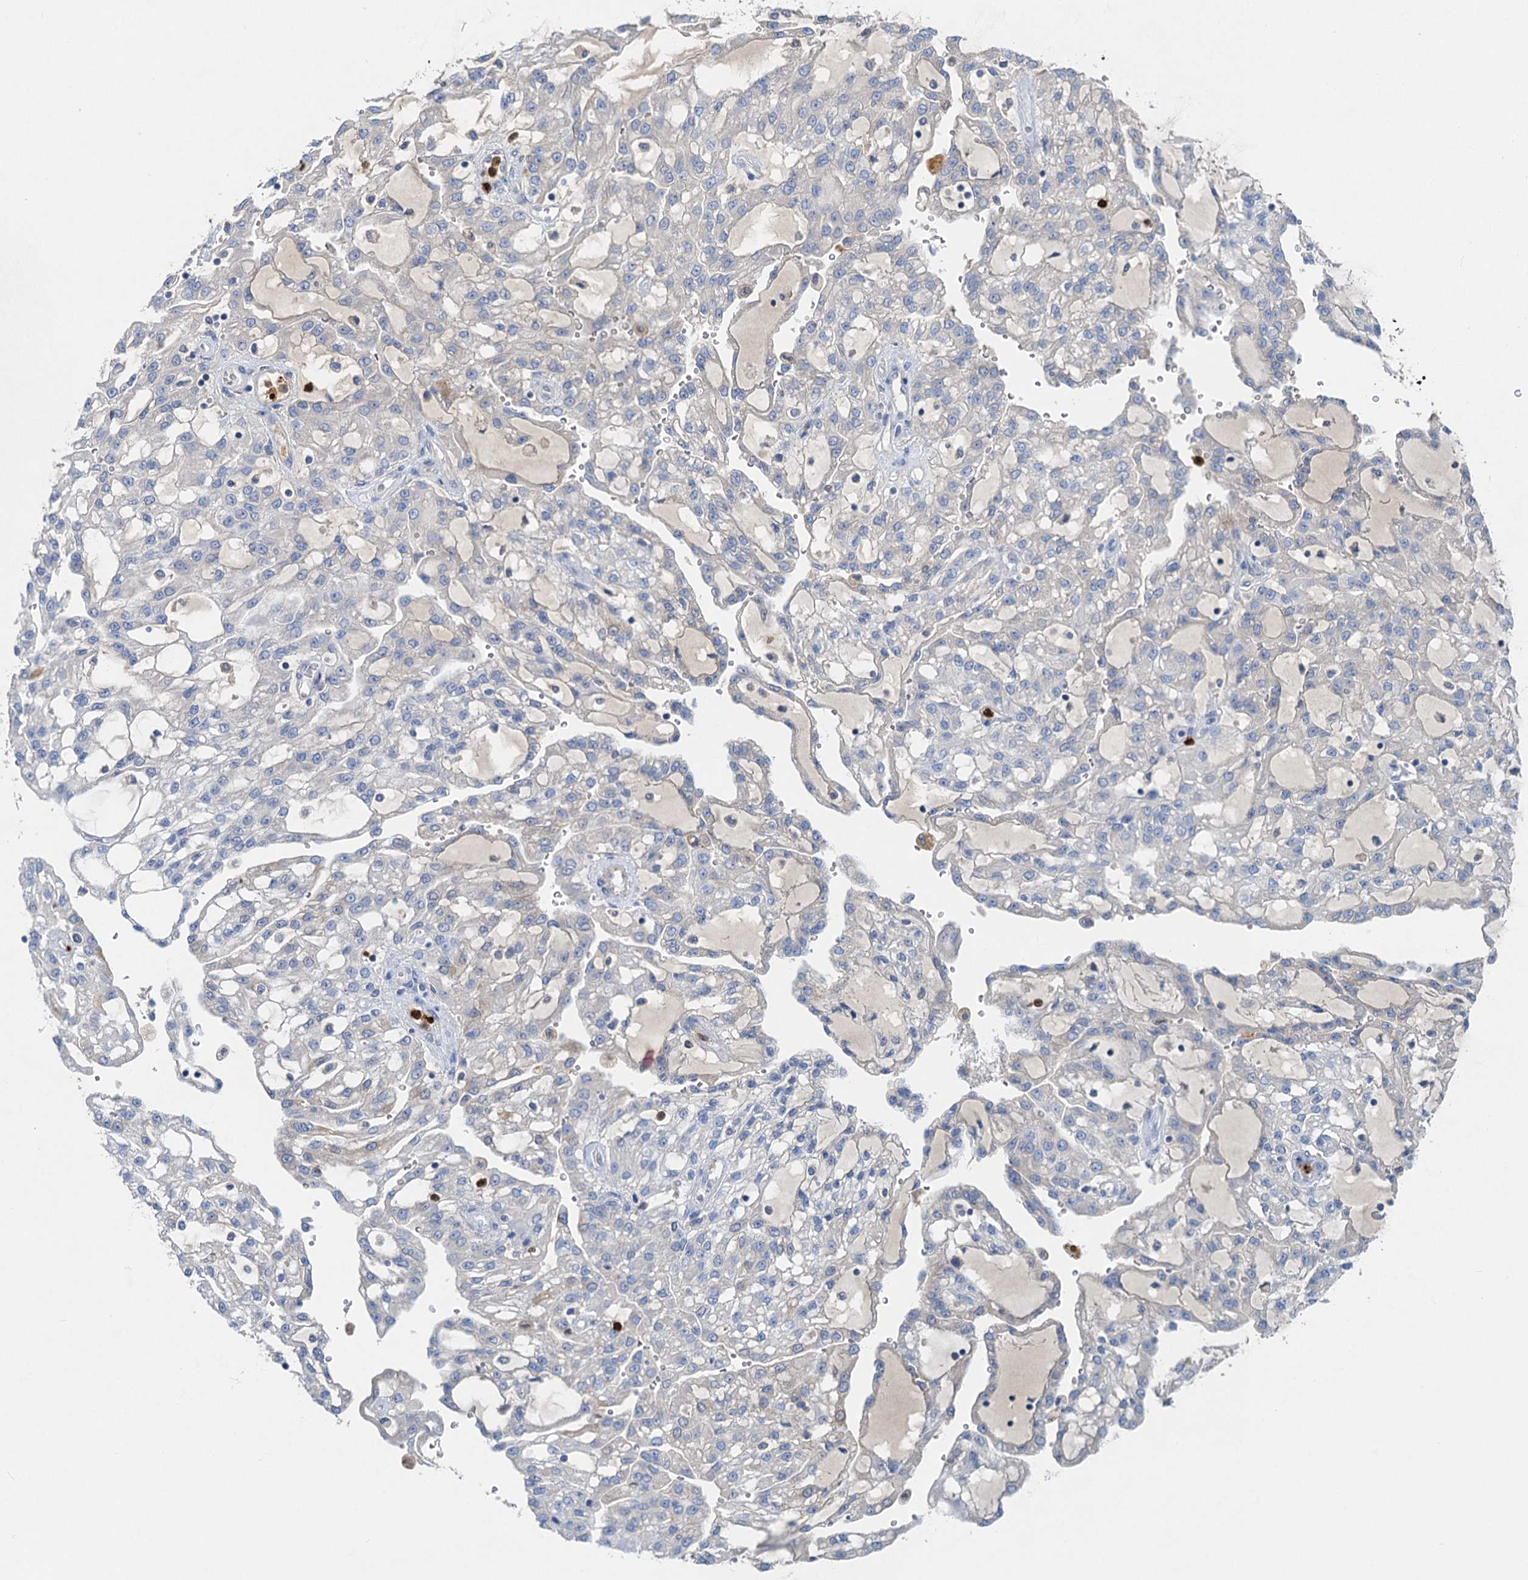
{"staining": {"intensity": "negative", "quantity": "none", "location": "none"}, "tissue": "renal cancer", "cell_type": "Tumor cells", "image_type": "cancer", "snomed": [{"axis": "morphology", "description": "Adenocarcinoma, NOS"}, {"axis": "topography", "description": "Kidney"}], "caption": "Photomicrograph shows no significant protein expression in tumor cells of adenocarcinoma (renal).", "gene": "OTOA", "patient": {"sex": "male", "age": 63}}